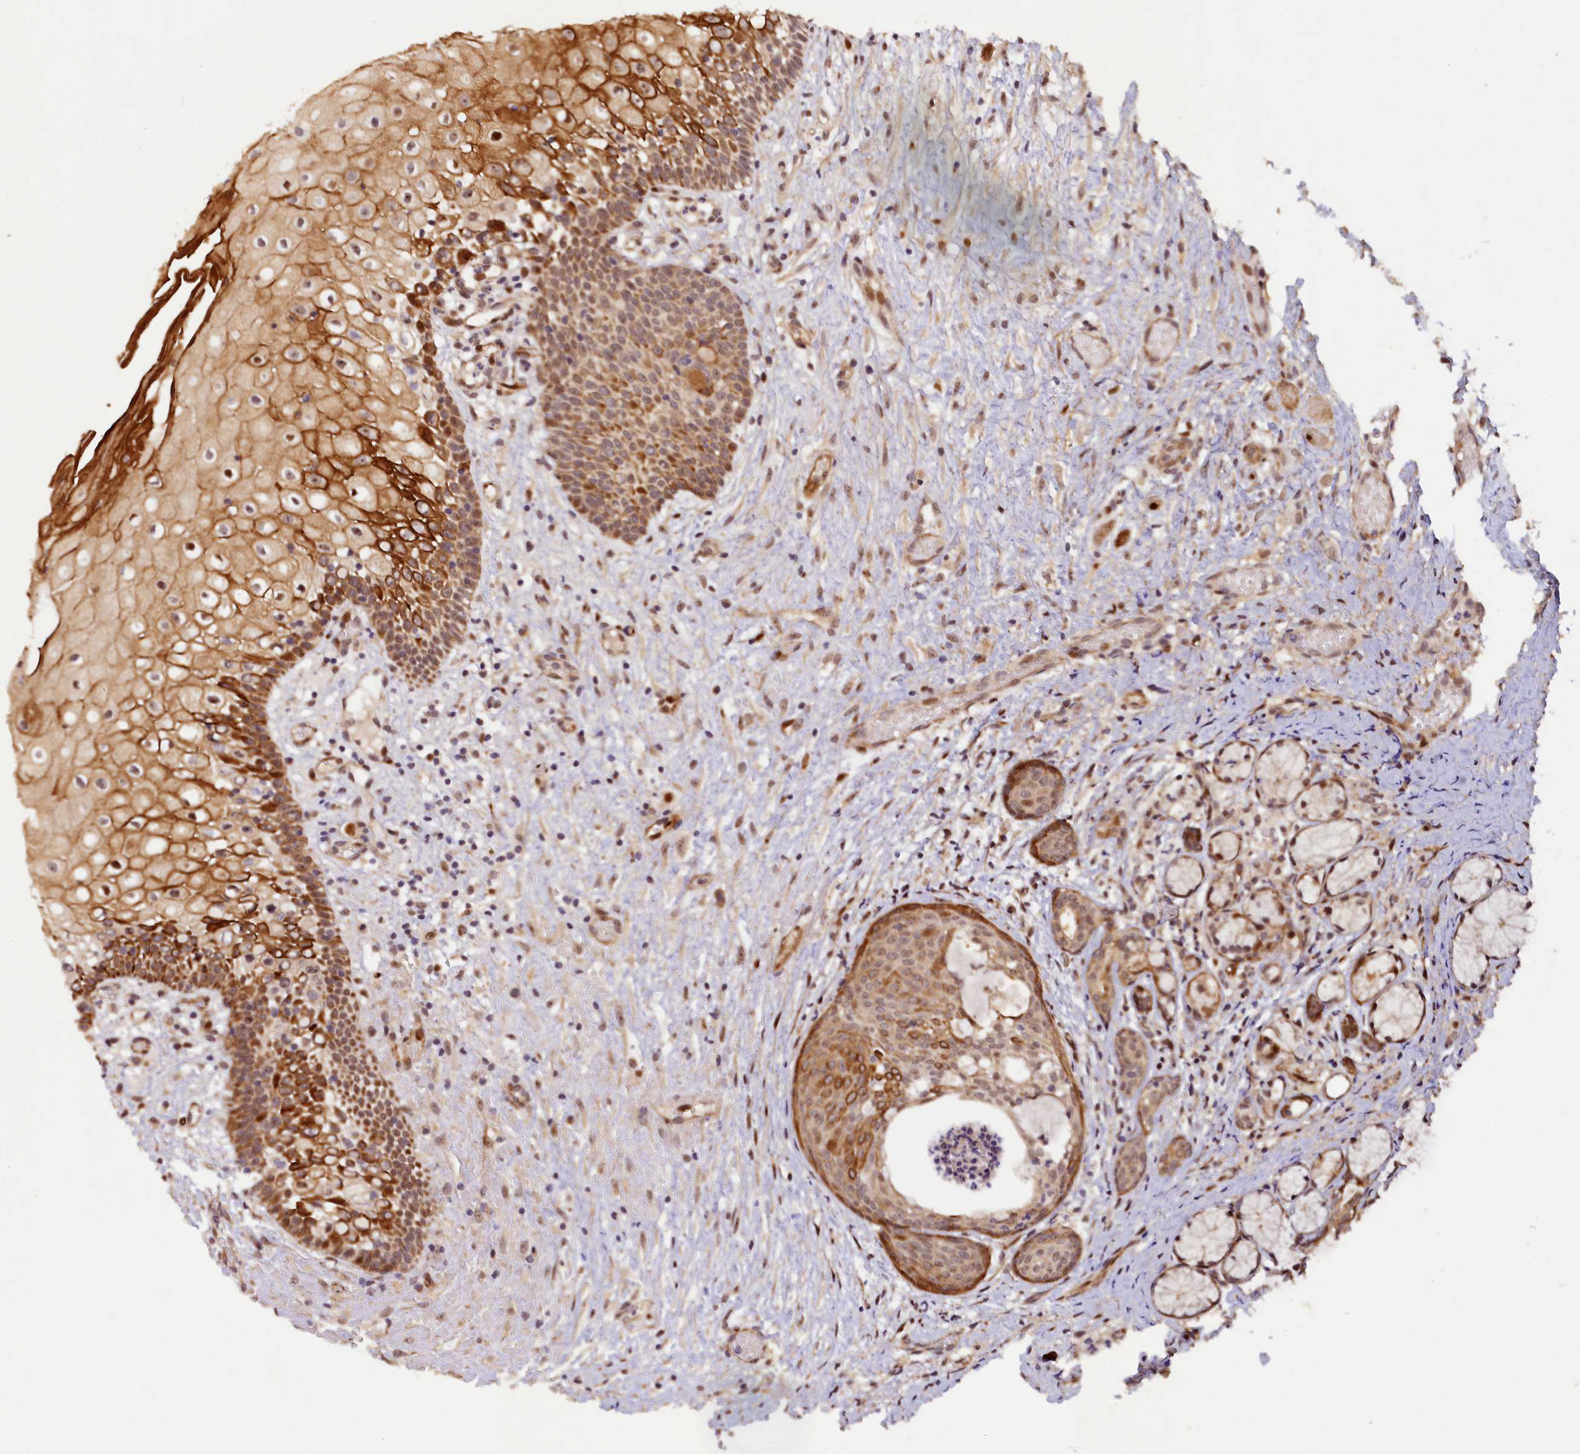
{"staining": {"intensity": "strong", "quantity": "25%-75%", "location": "cytoplasmic/membranous,nuclear"}, "tissue": "oral mucosa", "cell_type": "Squamous epithelial cells", "image_type": "normal", "snomed": [{"axis": "morphology", "description": "Normal tissue, NOS"}, {"axis": "topography", "description": "Oral tissue"}], "caption": "DAB immunohistochemical staining of unremarkable oral mucosa displays strong cytoplasmic/membranous,nuclear protein staining in about 25%-75% of squamous epithelial cells.", "gene": "SHPRH", "patient": {"sex": "female", "age": 69}}